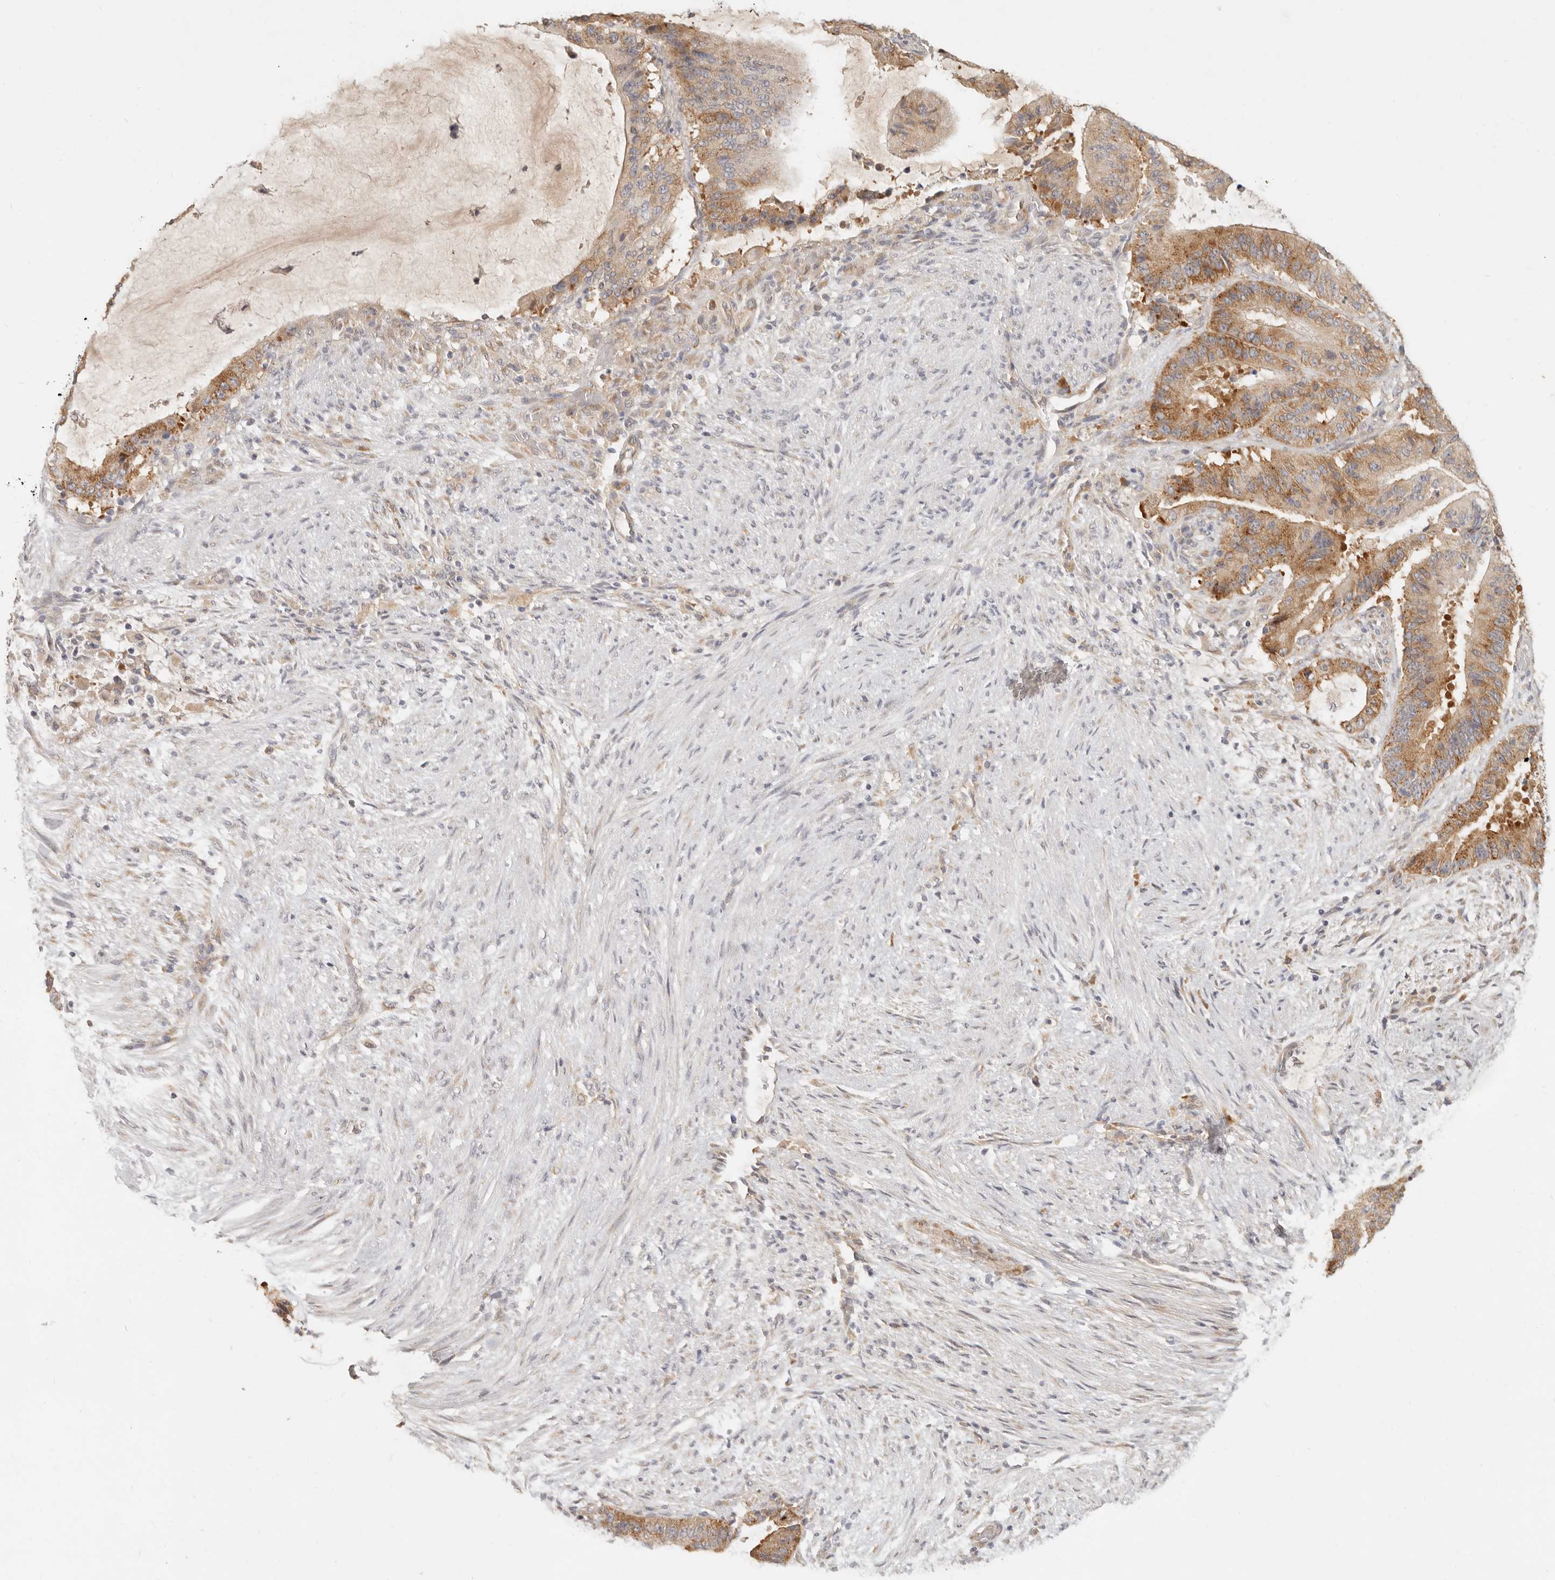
{"staining": {"intensity": "moderate", "quantity": ">75%", "location": "cytoplasmic/membranous"}, "tissue": "liver cancer", "cell_type": "Tumor cells", "image_type": "cancer", "snomed": [{"axis": "morphology", "description": "Normal tissue, NOS"}, {"axis": "morphology", "description": "Cholangiocarcinoma"}, {"axis": "topography", "description": "Liver"}, {"axis": "topography", "description": "Peripheral nerve tissue"}], "caption": "Protein expression analysis of human cholangiocarcinoma (liver) reveals moderate cytoplasmic/membranous expression in approximately >75% of tumor cells.", "gene": "PABPC4", "patient": {"sex": "female", "age": 73}}